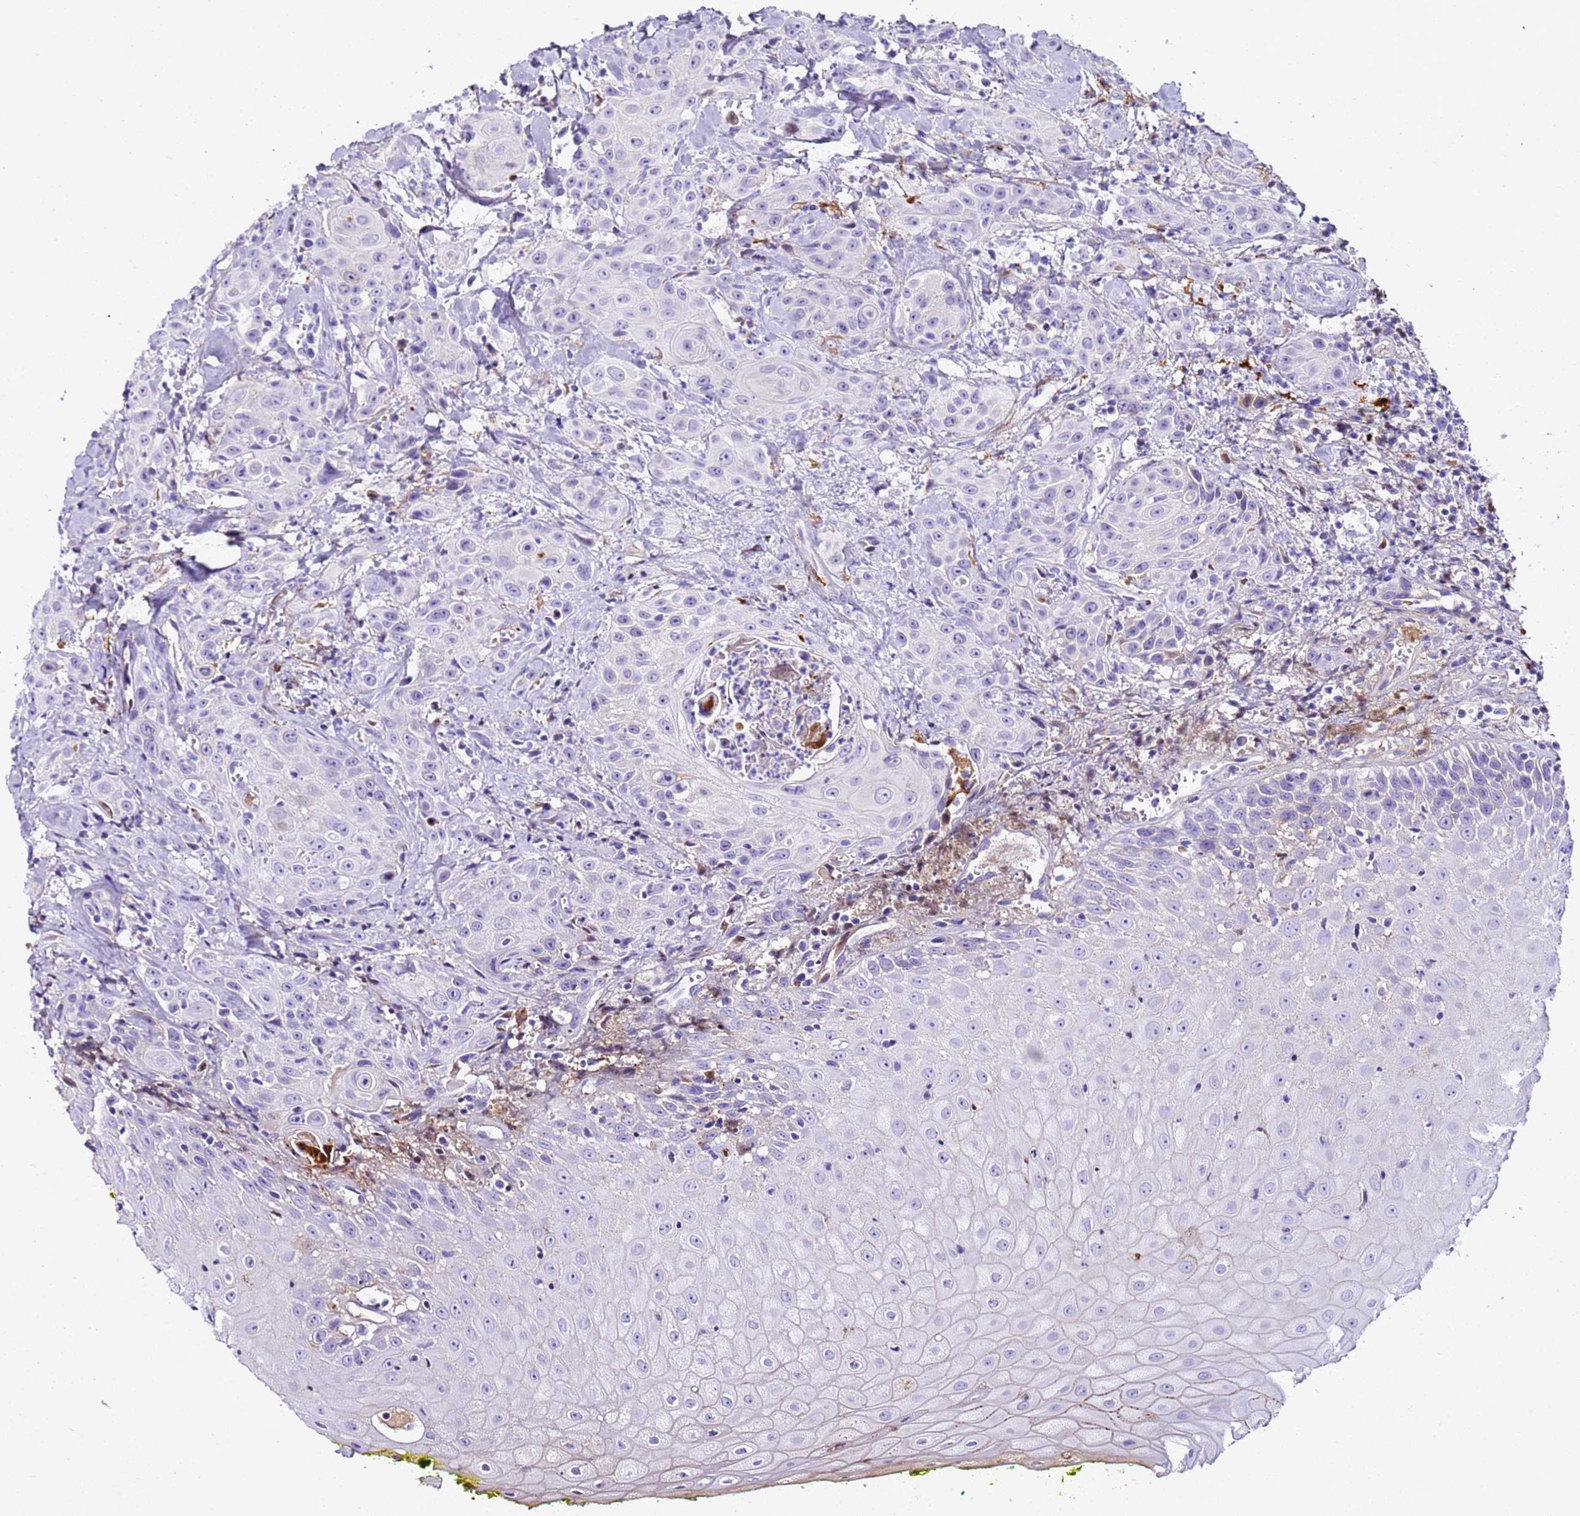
{"staining": {"intensity": "negative", "quantity": "none", "location": "none"}, "tissue": "head and neck cancer", "cell_type": "Tumor cells", "image_type": "cancer", "snomed": [{"axis": "morphology", "description": "Squamous cell carcinoma, NOS"}, {"axis": "topography", "description": "Oral tissue"}, {"axis": "topography", "description": "Head-Neck"}], "caption": "This histopathology image is of head and neck squamous cell carcinoma stained with immunohistochemistry (IHC) to label a protein in brown with the nuclei are counter-stained blue. There is no expression in tumor cells. (Stains: DAB immunohistochemistry with hematoxylin counter stain, Microscopy: brightfield microscopy at high magnification).", "gene": "CFHR2", "patient": {"sex": "female", "age": 82}}